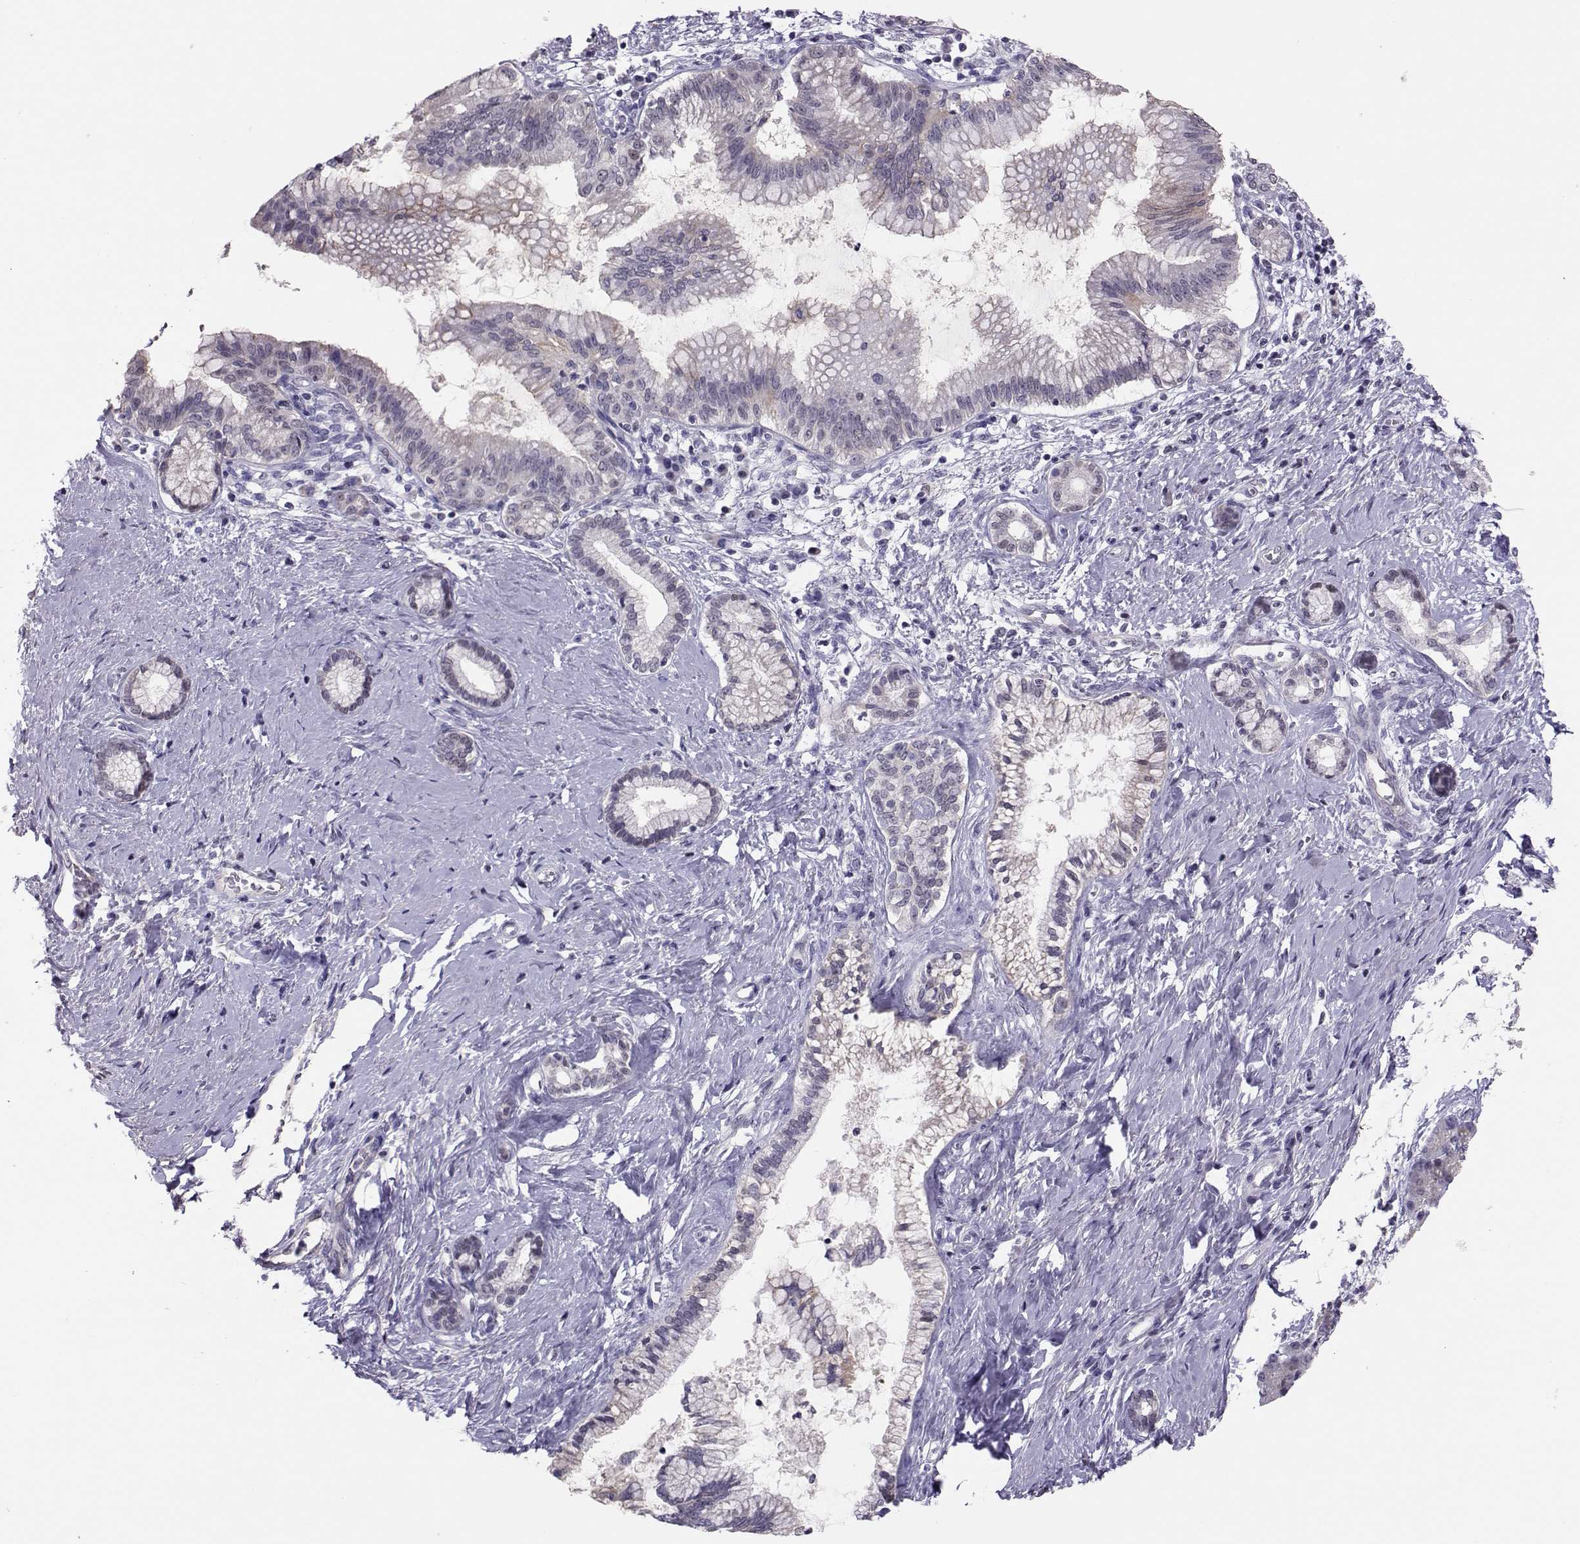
{"staining": {"intensity": "negative", "quantity": "none", "location": "none"}, "tissue": "pancreatic cancer", "cell_type": "Tumor cells", "image_type": "cancer", "snomed": [{"axis": "morphology", "description": "Adenocarcinoma, NOS"}, {"axis": "topography", "description": "Pancreas"}], "caption": "An image of adenocarcinoma (pancreatic) stained for a protein shows no brown staining in tumor cells.", "gene": "DNAAF1", "patient": {"sex": "female", "age": 73}}